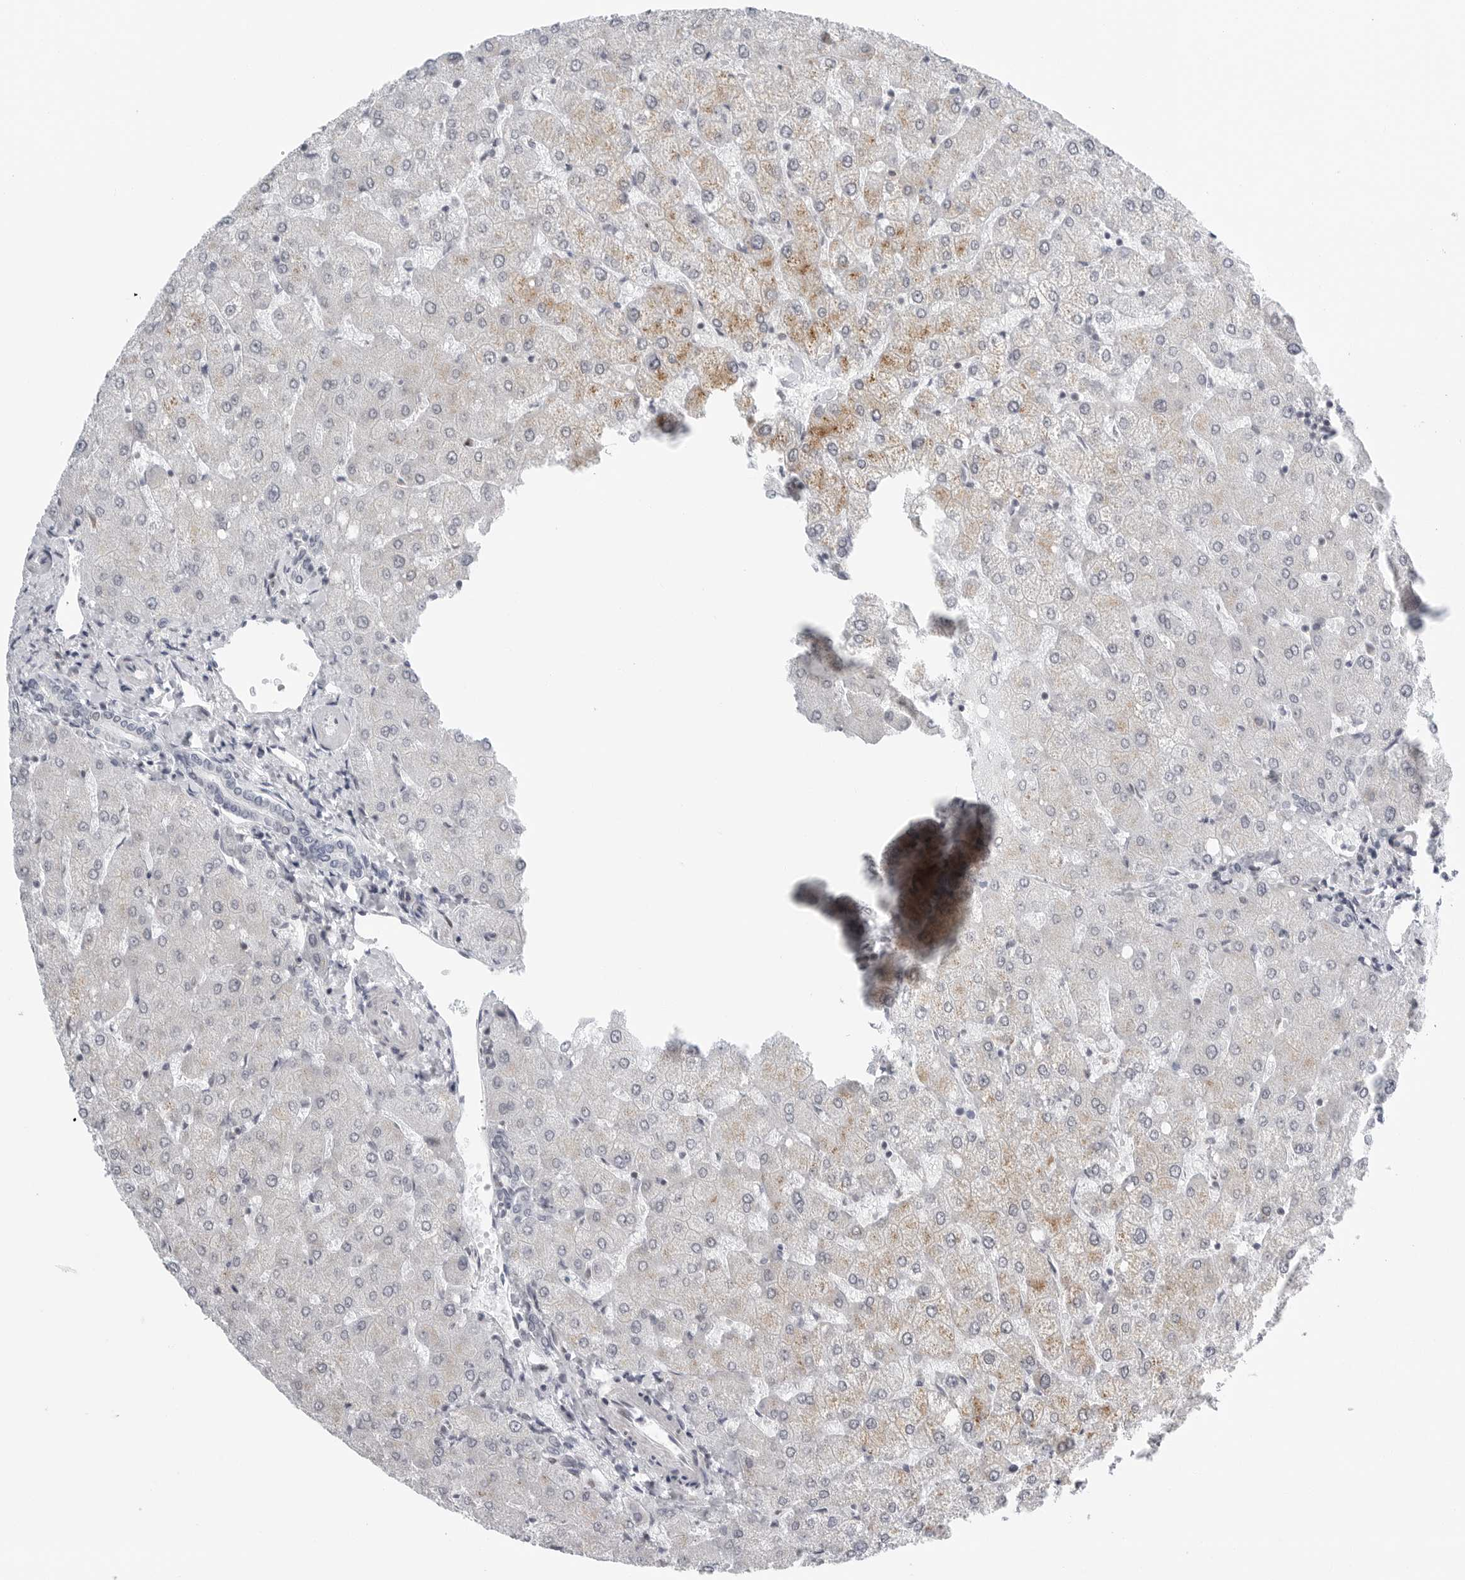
{"staining": {"intensity": "negative", "quantity": "none", "location": "none"}, "tissue": "liver", "cell_type": "Cholangiocytes", "image_type": "normal", "snomed": [{"axis": "morphology", "description": "Normal tissue, NOS"}, {"axis": "topography", "description": "Liver"}], "caption": "The immunohistochemistry (IHC) photomicrograph has no significant staining in cholangiocytes of liver. The staining is performed using DAB (3,3'-diaminobenzidine) brown chromogen with nuclei counter-stained in using hematoxylin.", "gene": "FAM135B", "patient": {"sex": "female", "age": 54}}